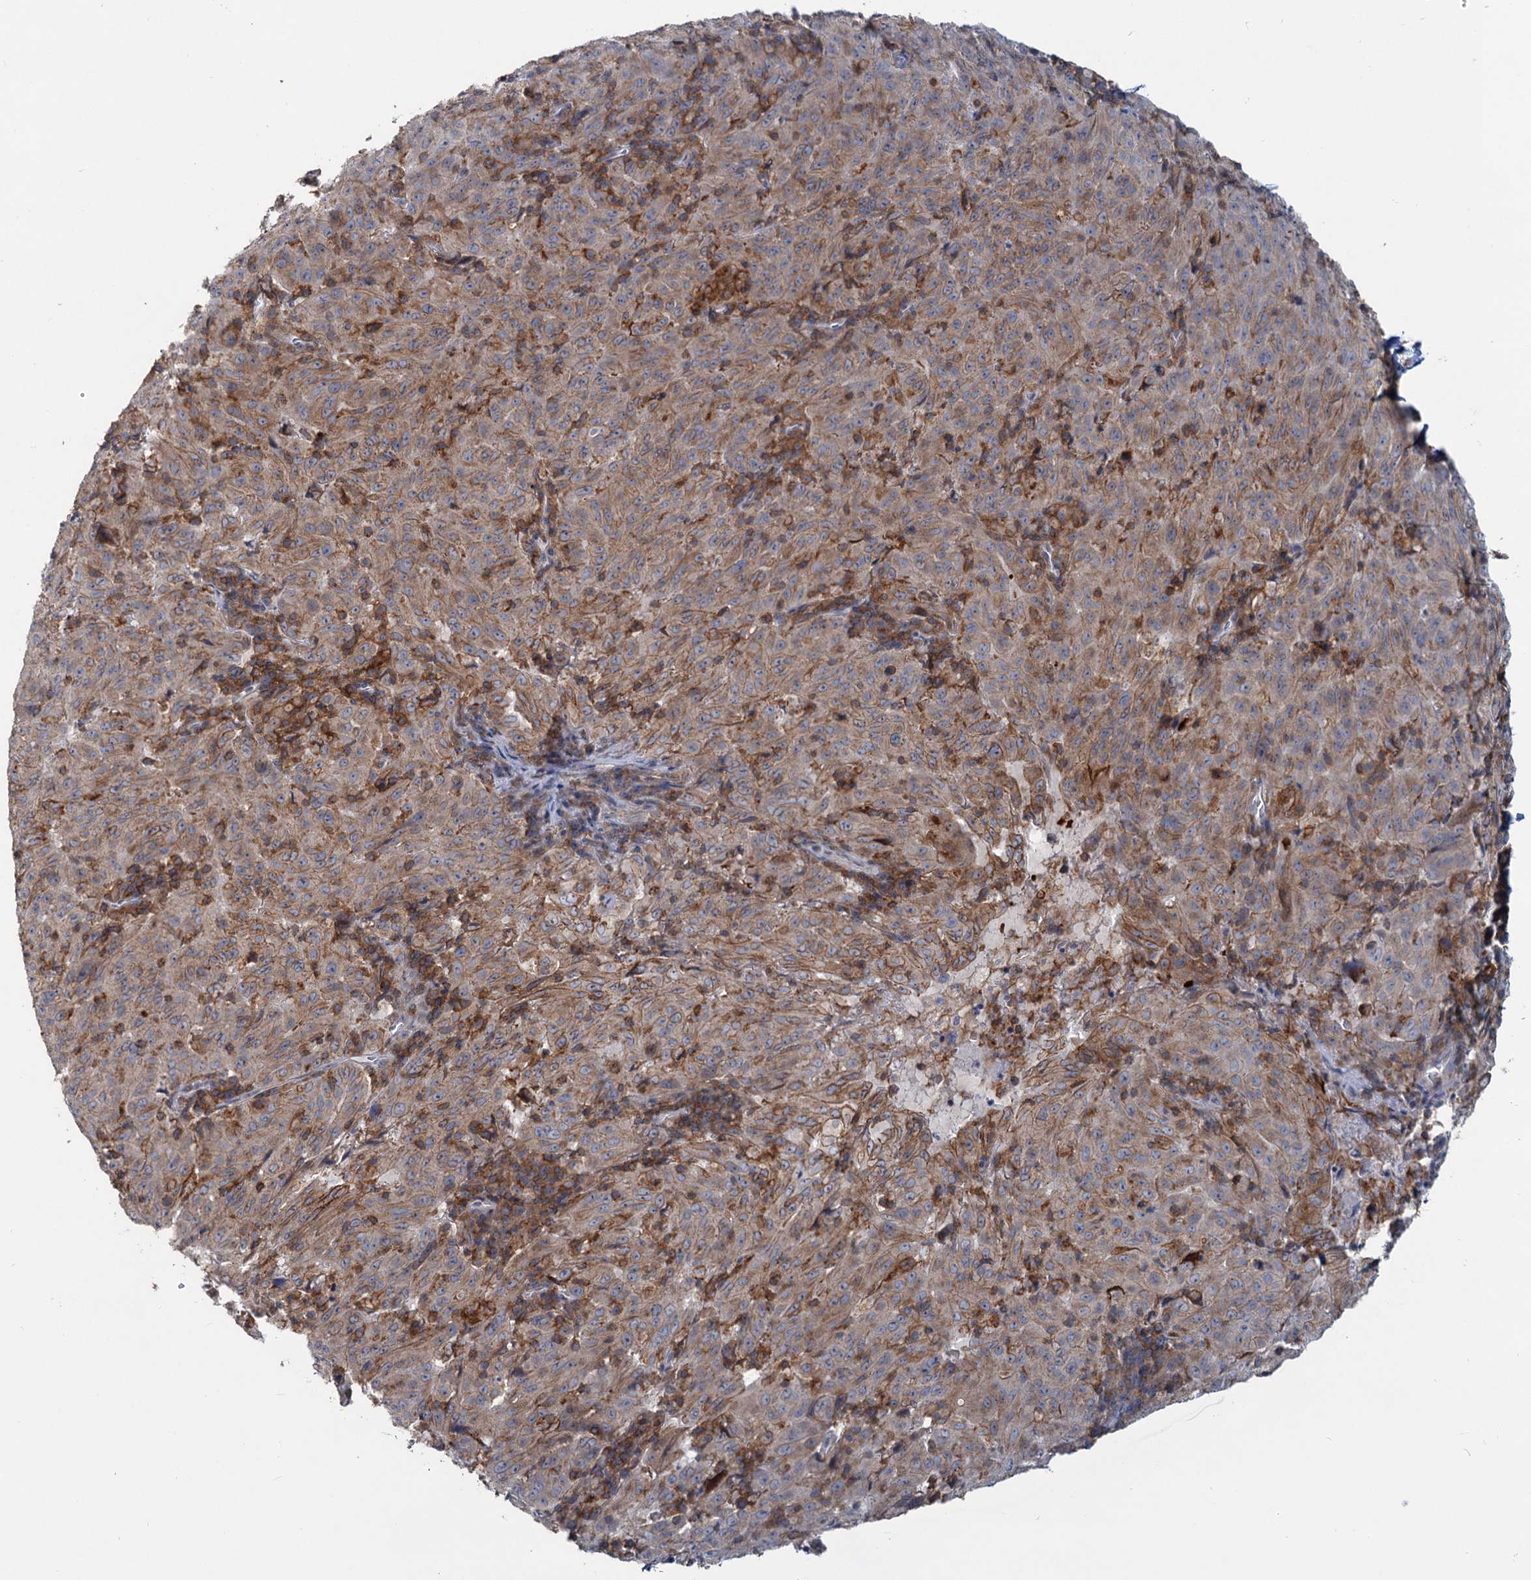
{"staining": {"intensity": "weak", "quantity": ">75%", "location": "cytoplasmic/membranous"}, "tissue": "pancreatic cancer", "cell_type": "Tumor cells", "image_type": "cancer", "snomed": [{"axis": "morphology", "description": "Adenocarcinoma, NOS"}, {"axis": "topography", "description": "Pancreas"}], "caption": "Protein staining reveals weak cytoplasmic/membranous staining in approximately >75% of tumor cells in pancreatic cancer. (DAB (3,3'-diaminobenzidine) IHC with brightfield microscopy, high magnification).", "gene": "LRCH4", "patient": {"sex": "male", "age": 63}}